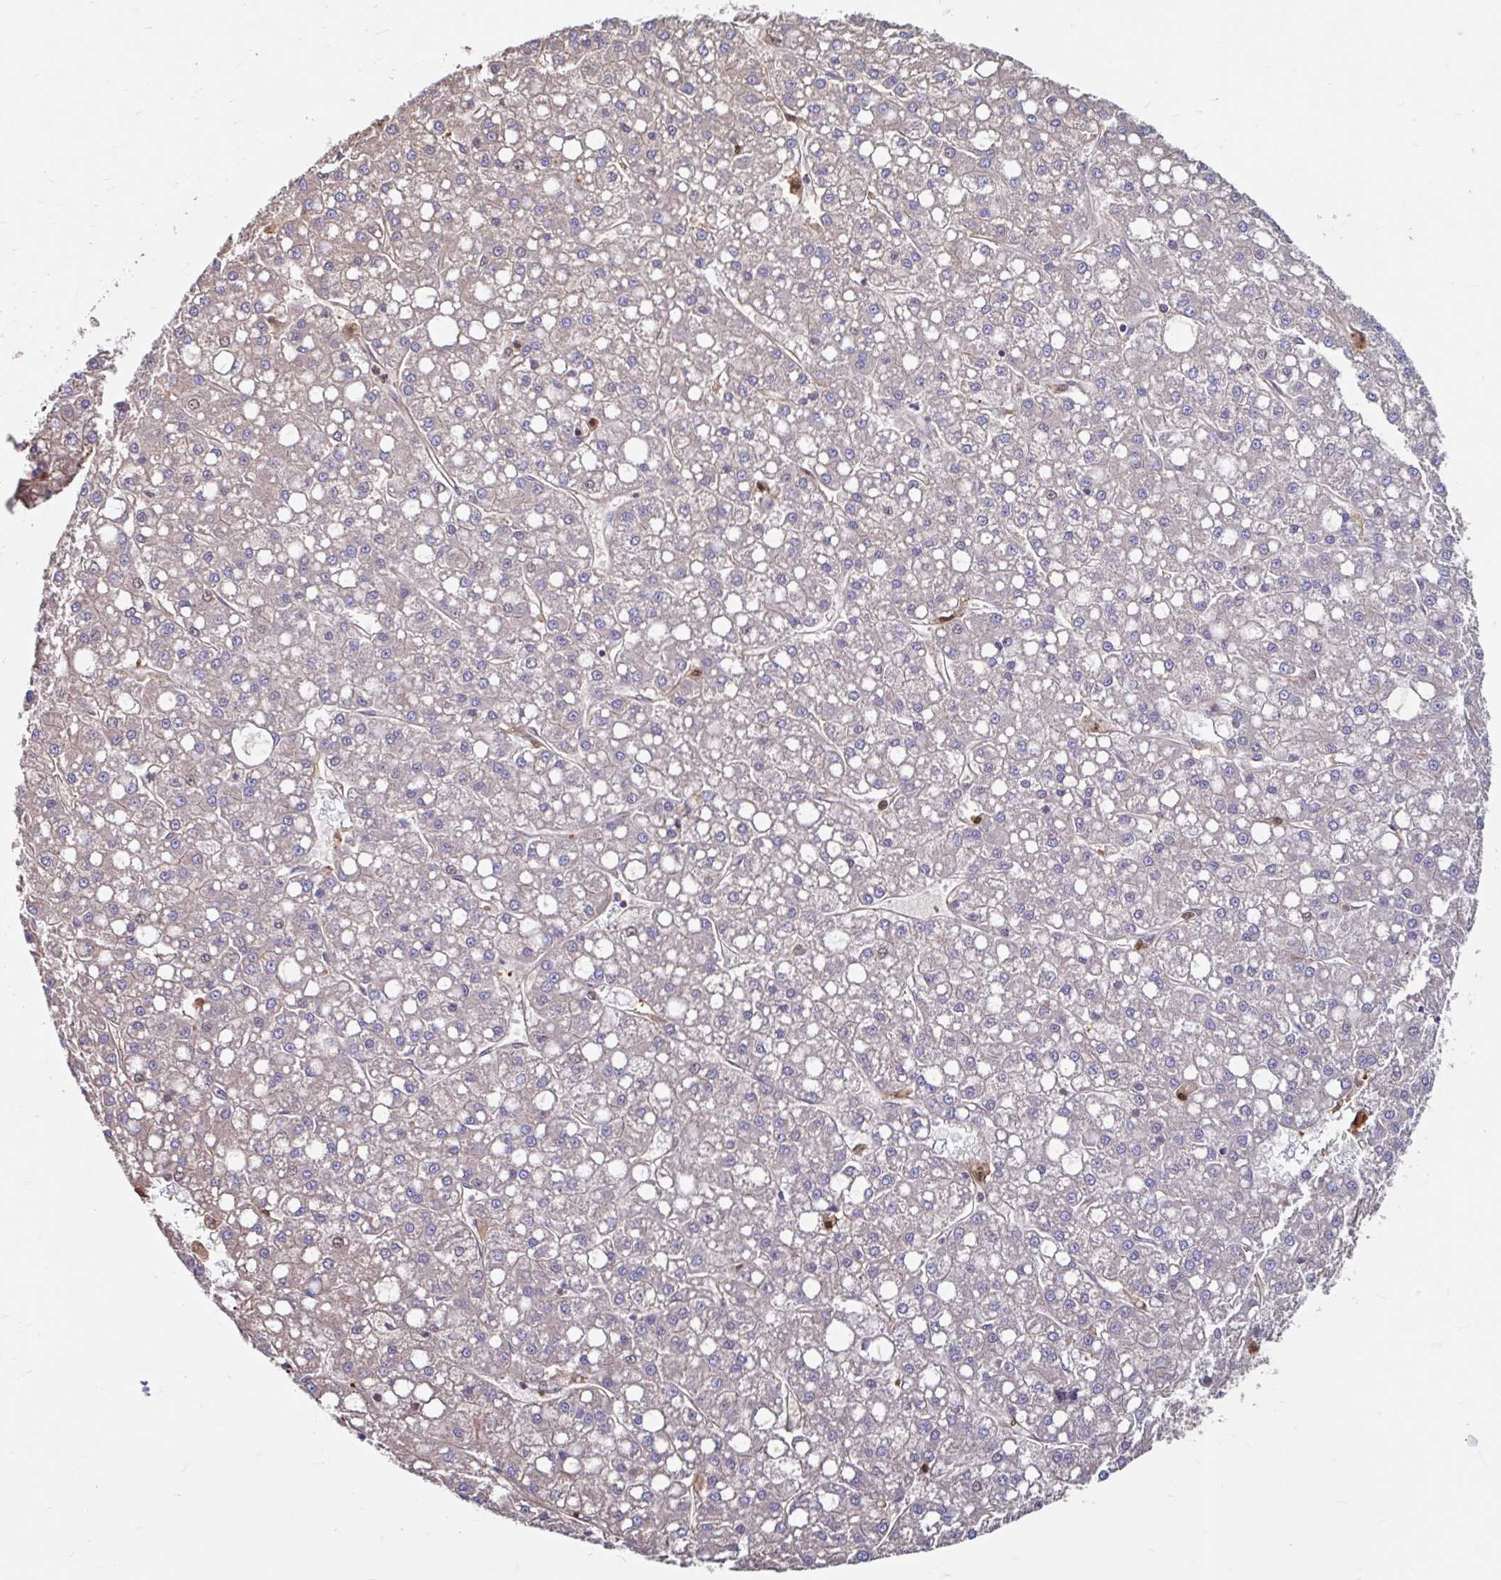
{"staining": {"intensity": "negative", "quantity": "none", "location": "none"}, "tissue": "liver cancer", "cell_type": "Tumor cells", "image_type": "cancer", "snomed": [{"axis": "morphology", "description": "Carcinoma, Hepatocellular, NOS"}, {"axis": "topography", "description": "Liver"}], "caption": "Micrograph shows no protein positivity in tumor cells of hepatocellular carcinoma (liver) tissue. The staining was performed using DAB (3,3'-diaminobenzidine) to visualize the protein expression in brown, while the nuclei were stained in blue with hematoxylin (Magnification: 20x).", "gene": "BLVRA", "patient": {"sex": "male", "age": 67}}